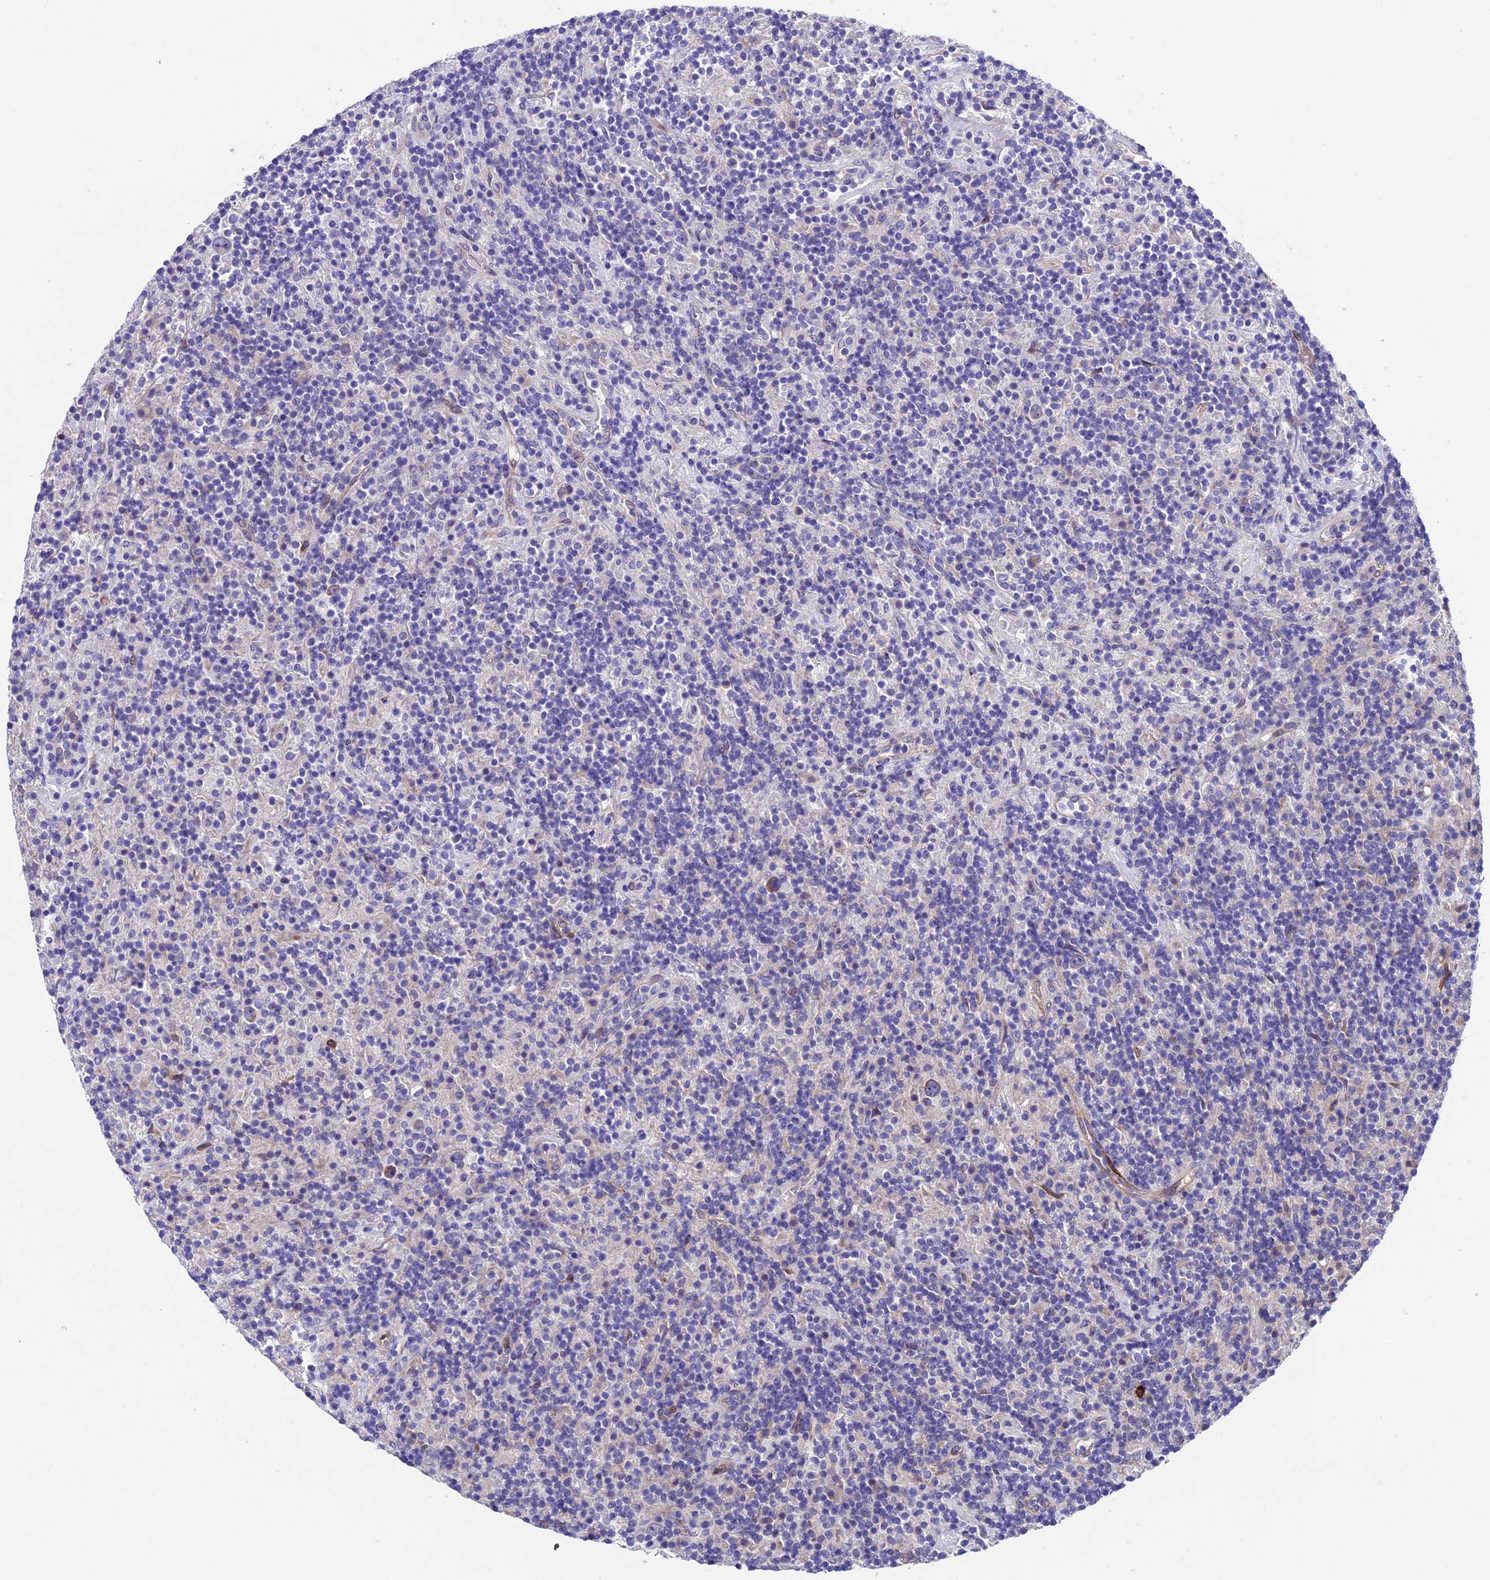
{"staining": {"intensity": "moderate", "quantity": "<25%", "location": "cytoplasmic/membranous"}, "tissue": "lymphoma", "cell_type": "Tumor cells", "image_type": "cancer", "snomed": [{"axis": "morphology", "description": "Hodgkin's disease, NOS"}, {"axis": "topography", "description": "Lymph node"}], "caption": "This image displays lymphoma stained with immunohistochemistry (IHC) to label a protein in brown. The cytoplasmic/membranous of tumor cells show moderate positivity for the protein. Nuclei are counter-stained blue.", "gene": "TMEM171", "patient": {"sex": "male", "age": 70}}